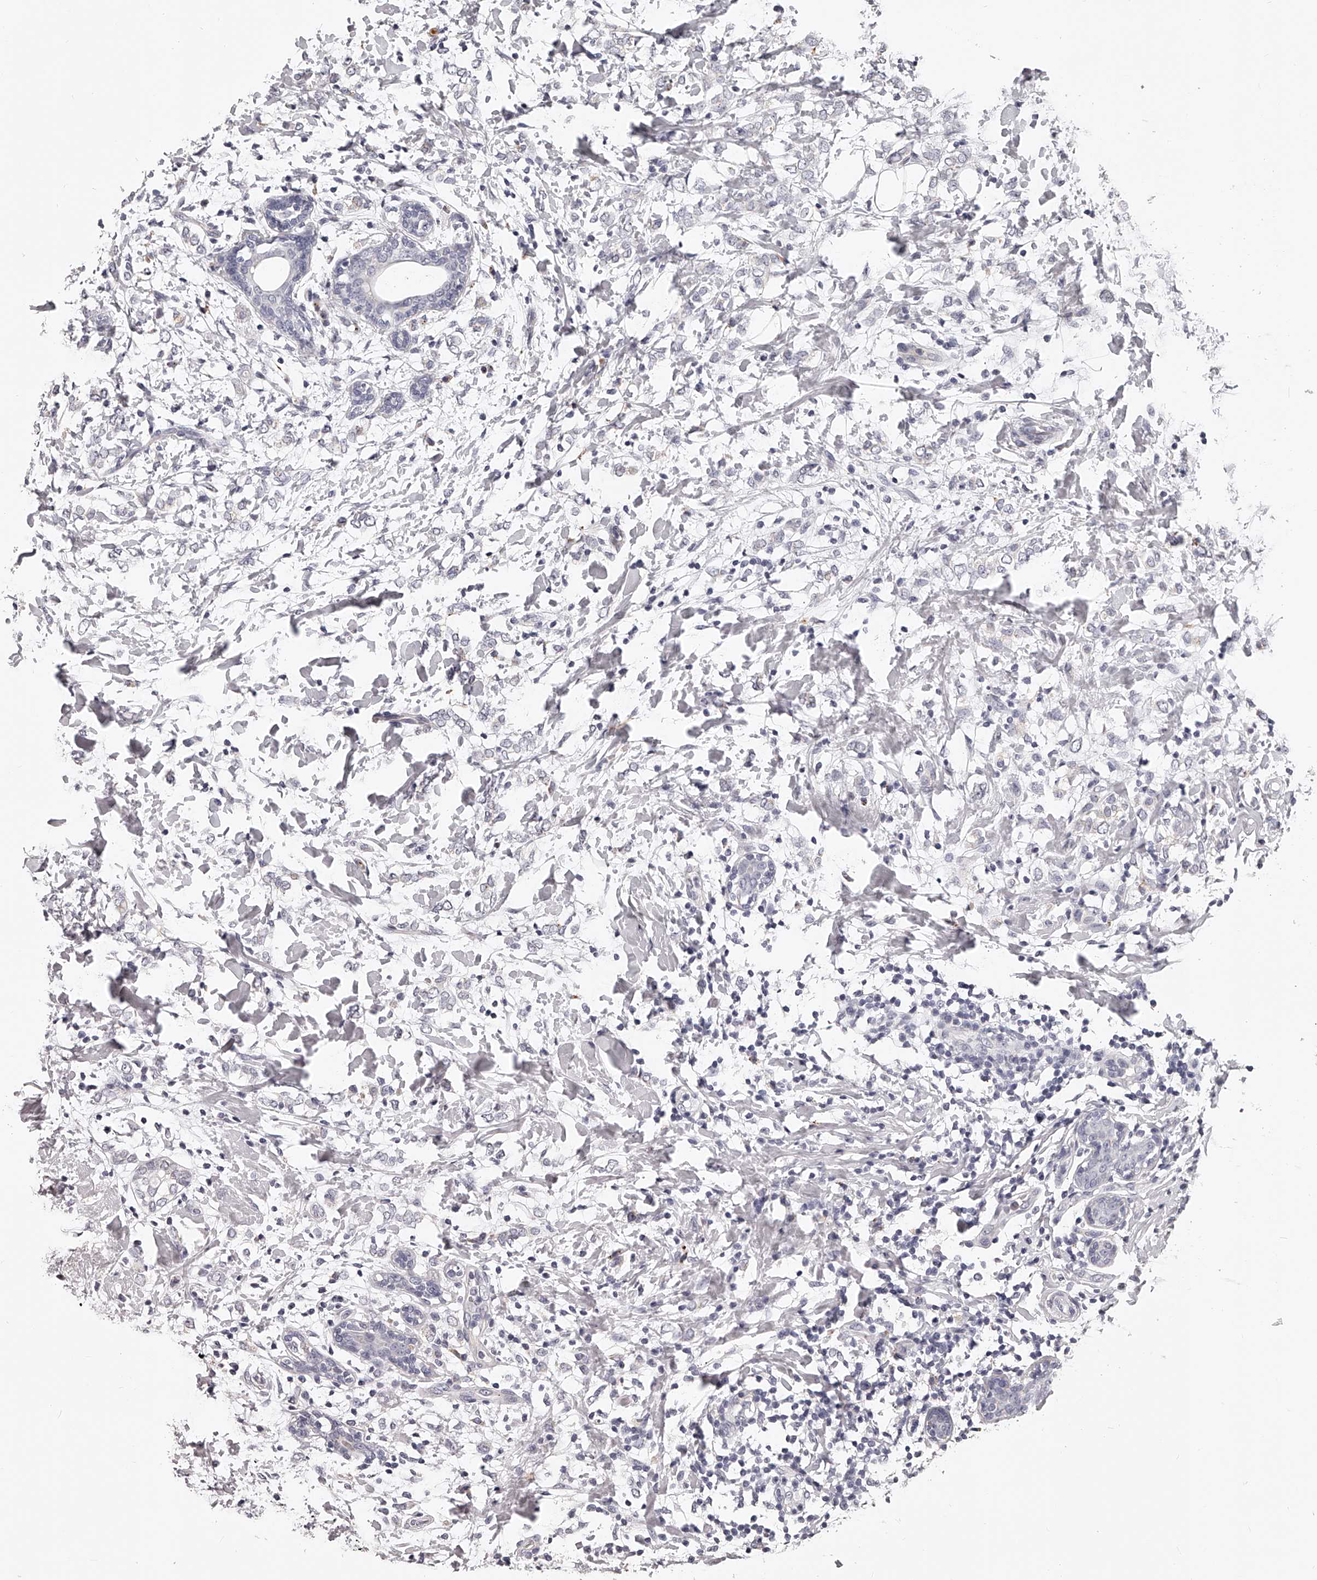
{"staining": {"intensity": "negative", "quantity": "none", "location": "none"}, "tissue": "breast cancer", "cell_type": "Tumor cells", "image_type": "cancer", "snomed": [{"axis": "morphology", "description": "Normal tissue, NOS"}, {"axis": "morphology", "description": "Lobular carcinoma"}, {"axis": "topography", "description": "Breast"}], "caption": "There is no significant positivity in tumor cells of lobular carcinoma (breast). (Stains: DAB (3,3'-diaminobenzidine) IHC with hematoxylin counter stain, Microscopy: brightfield microscopy at high magnification).", "gene": "DMRT1", "patient": {"sex": "female", "age": 47}}